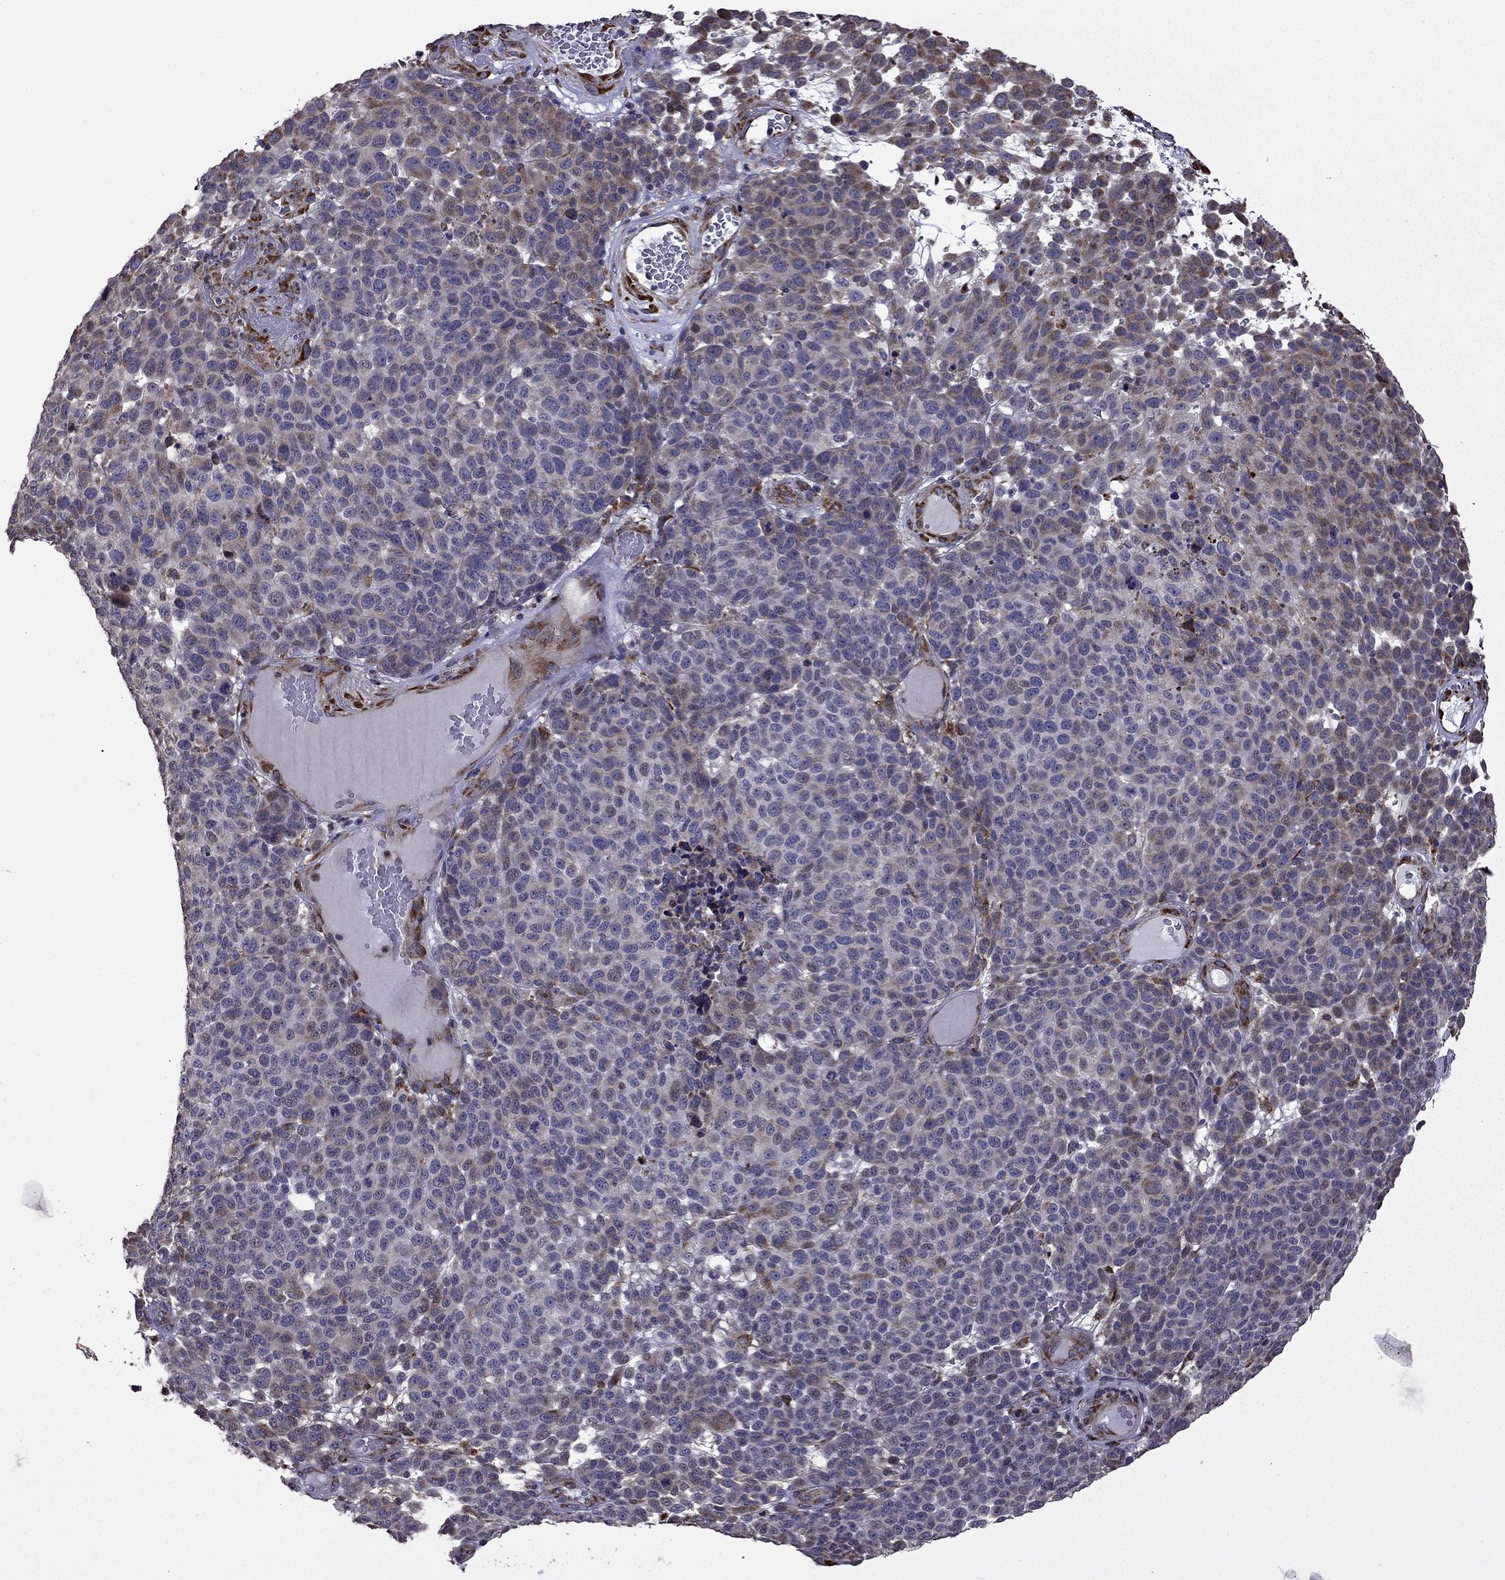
{"staining": {"intensity": "moderate", "quantity": "<25%", "location": "cytoplasmic/membranous"}, "tissue": "melanoma", "cell_type": "Tumor cells", "image_type": "cancer", "snomed": [{"axis": "morphology", "description": "Malignant melanoma, NOS"}, {"axis": "topography", "description": "Skin"}], "caption": "Immunohistochemistry (IHC) staining of malignant melanoma, which shows low levels of moderate cytoplasmic/membranous expression in about <25% of tumor cells indicating moderate cytoplasmic/membranous protein expression. The staining was performed using DAB (3,3'-diaminobenzidine) (brown) for protein detection and nuclei were counterstained in hematoxylin (blue).", "gene": "IKBIP", "patient": {"sex": "male", "age": 59}}